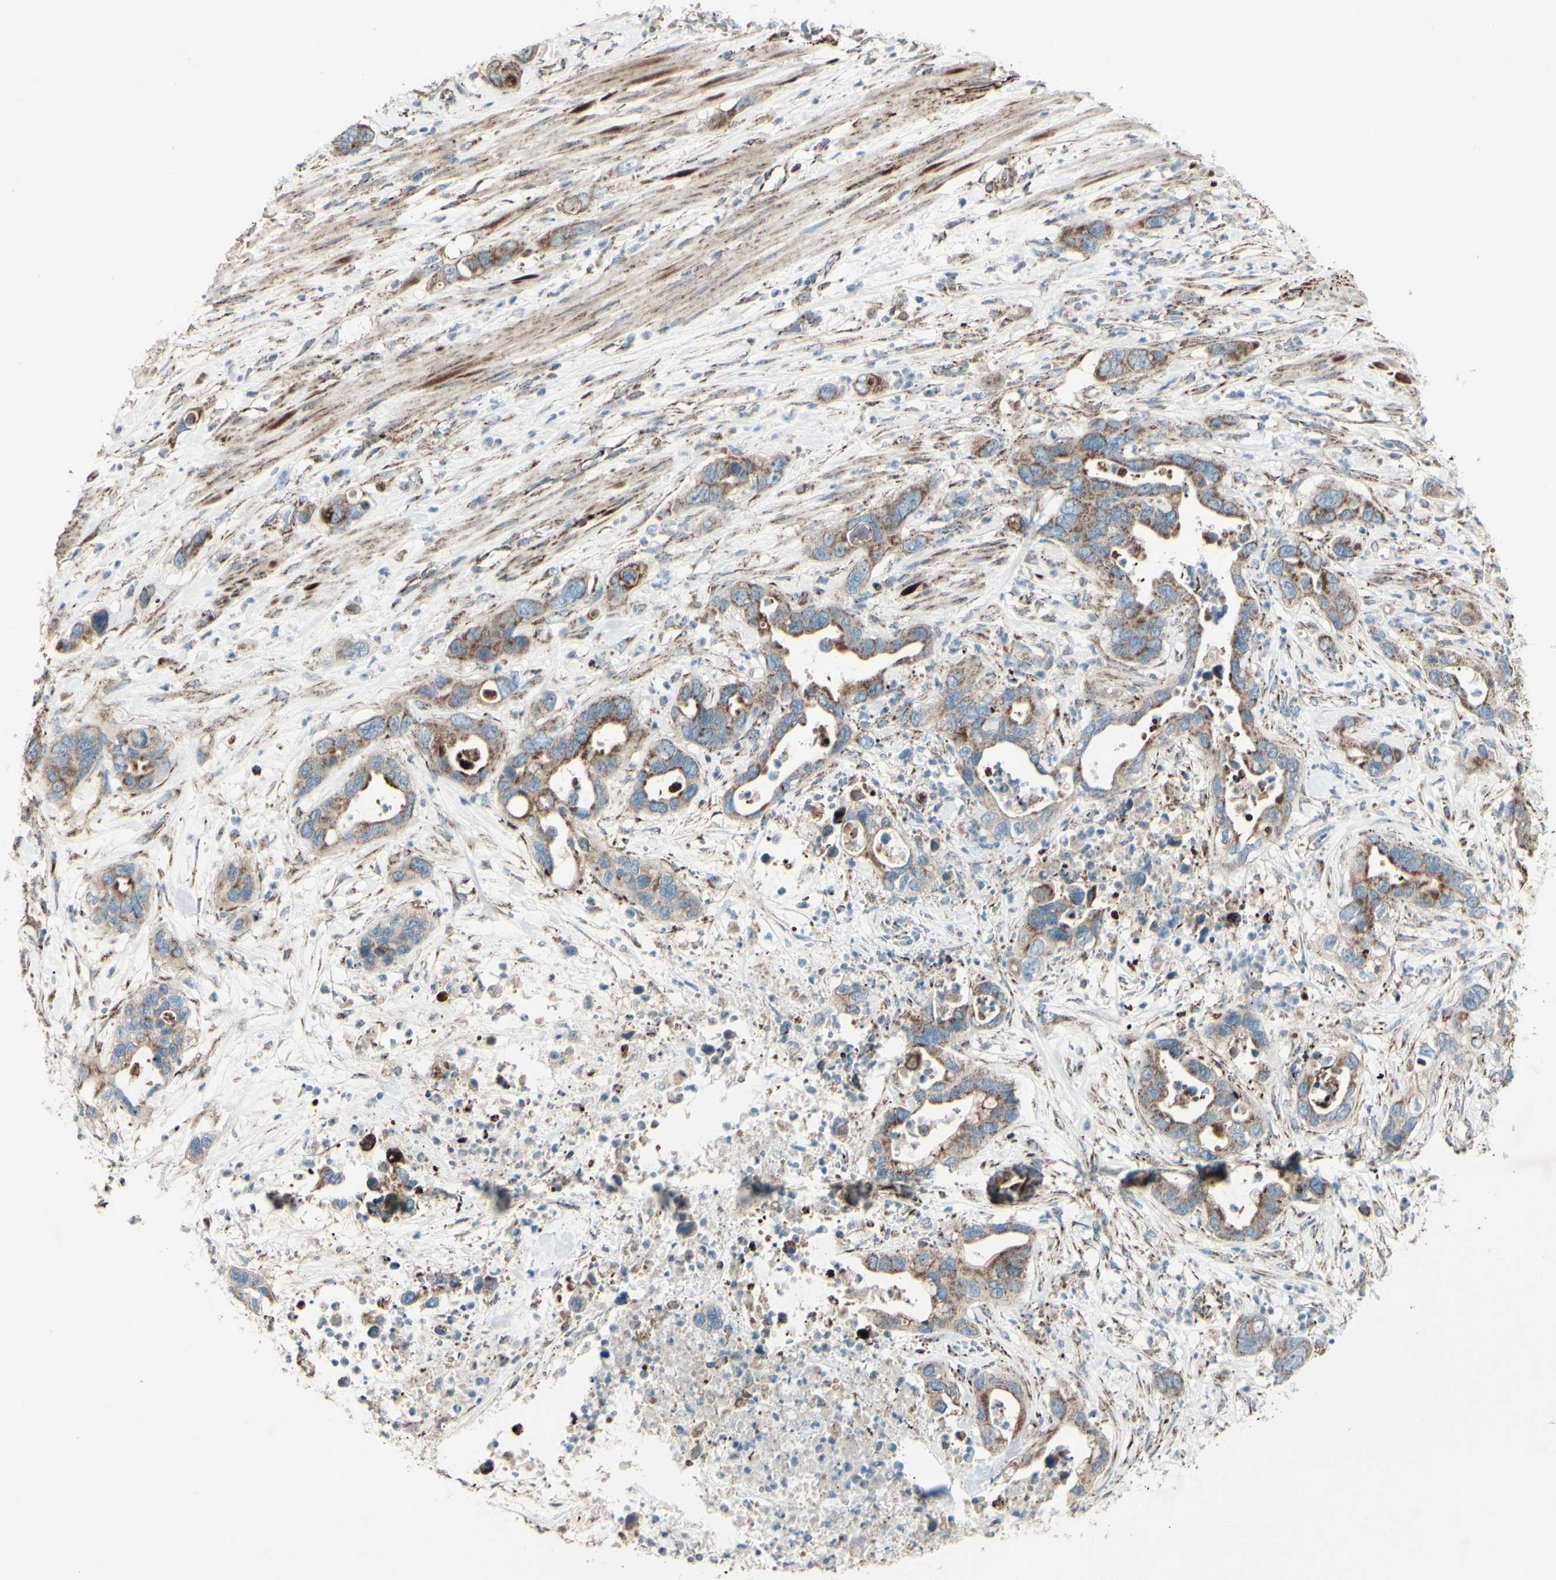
{"staining": {"intensity": "moderate", "quantity": ">75%", "location": "cytoplasmic/membranous"}, "tissue": "pancreatic cancer", "cell_type": "Tumor cells", "image_type": "cancer", "snomed": [{"axis": "morphology", "description": "Adenocarcinoma, NOS"}, {"axis": "topography", "description": "Pancreas"}], "caption": "Human pancreatic adenocarcinoma stained for a protein (brown) displays moderate cytoplasmic/membranous positive positivity in about >75% of tumor cells.", "gene": "RHOT1", "patient": {"sex": "female", "age": 71}}